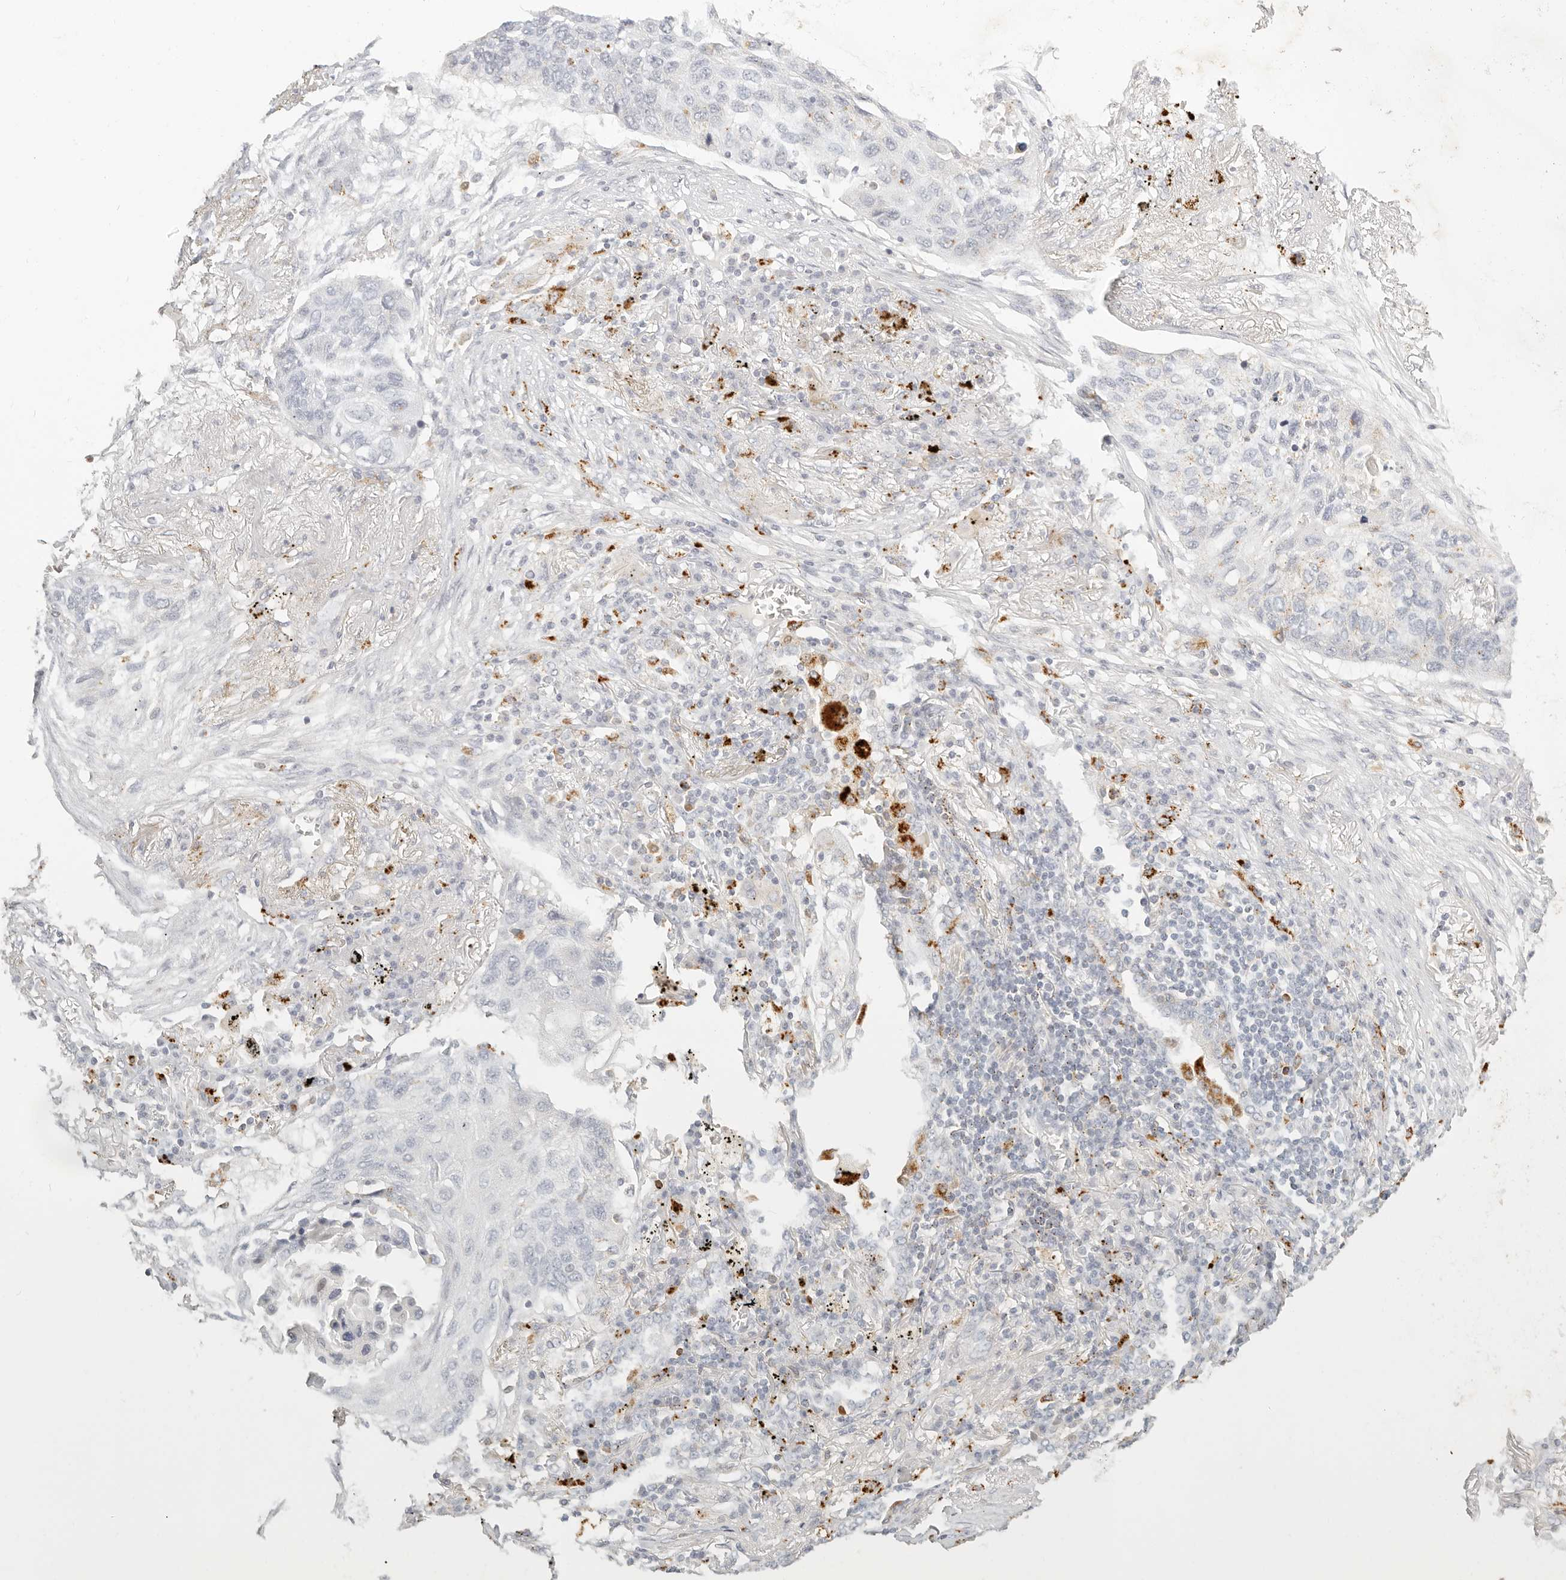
{"staining": {"intensity": "negative", "quantity": "none", "location": "none"}, "tissue": "lung cancer", "cell_type": "Tumor cells", "image_type": "cancer", "snomed": [{"axis": "morphology", "description": "Squamous cell carcinoma, NOS"}, {"axis": "topography", "description": "Lung"}], "caption": "Immunohistochemistry (IHC) of human lung cancer (squamous cell carcinoma) reveals no staining in tumor cells.", "gene": "RNASET2", "patient": {"sex": "female", "age": 63}}